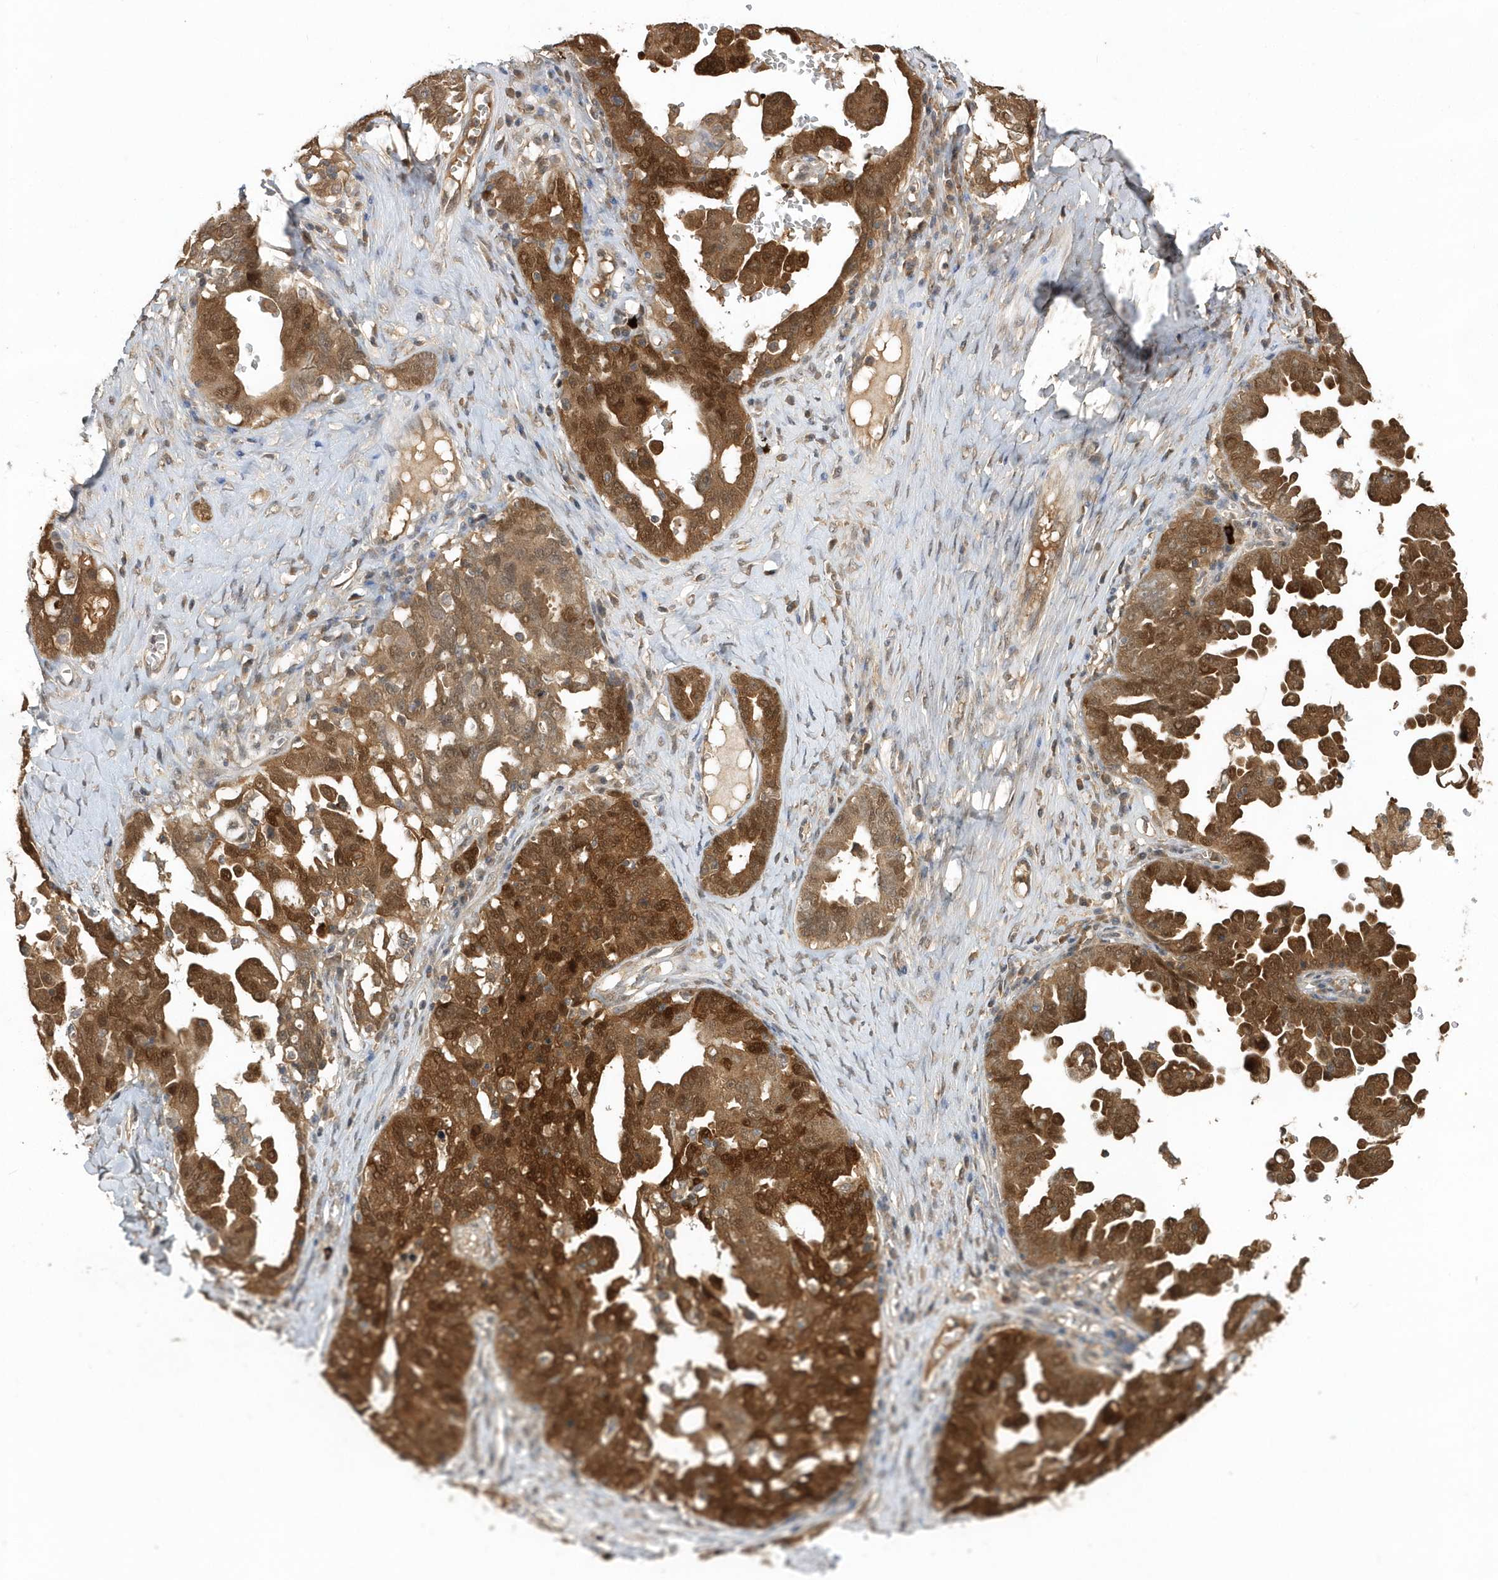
{"staining": {"intensity": "moderate", "quantity": ">75%", "location": "cytoplasmic/membranous,nuclear"}, "tissue": "ovarian cancer", "cell_type": "Tumor cells", "image_type": "cancer", "snomed": [{"axis": "morphology", "description": "Carcinoma, endometroid"}, {"axis": "topography", "description": "Ovary"}], "caption": "Human ovarian cancer (endometroid carcinoma) stained with a brown dye shows moderate cytoplasmic/membranous and nuclear positive staining in about >75% of tumor cells.", "gene": "RPE", "patient": {"sex": "female", "age": 62}}